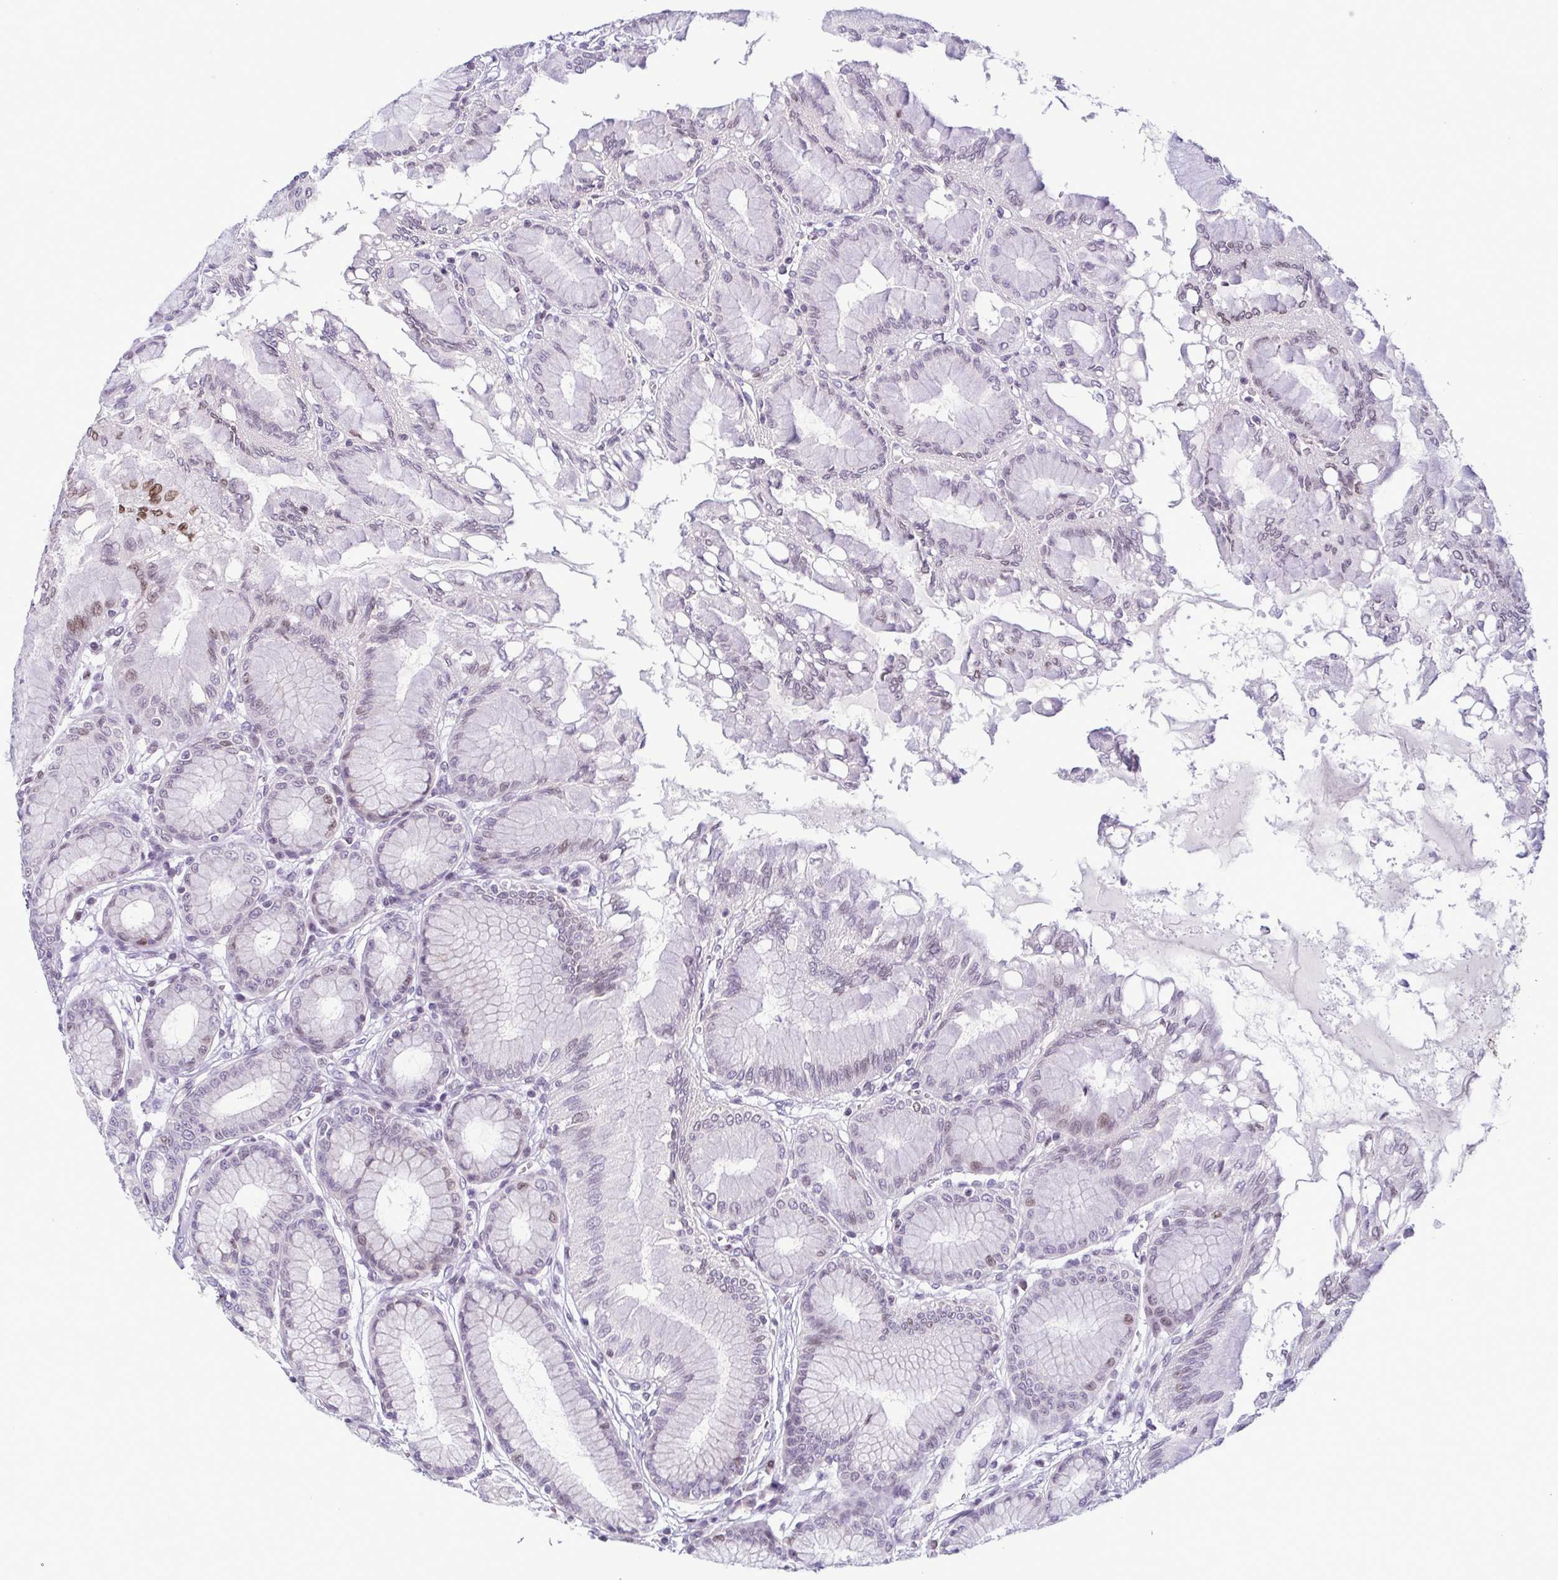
{"staining": {"intensity": "moderate", "quantity": "<25%", "location": "nuclear"}, "tissue": "stomach", "cell_type": "Glandular cells", "image_type": "normal", "snomed": [{"axis": "morphology", "description": "Normal tissue, NOS"}, {"axis": "topography", "description": "Stomach"}, {"axis": "topography", "description": "Stomach, lower"}], "caption": "Benign stomach was stained to show a protein in brown. There is low levels of moderate nuclear expression in about <25% of glandular cells.", "gene": "IRF1", "patient": {"sex": "male", "age": 76}}